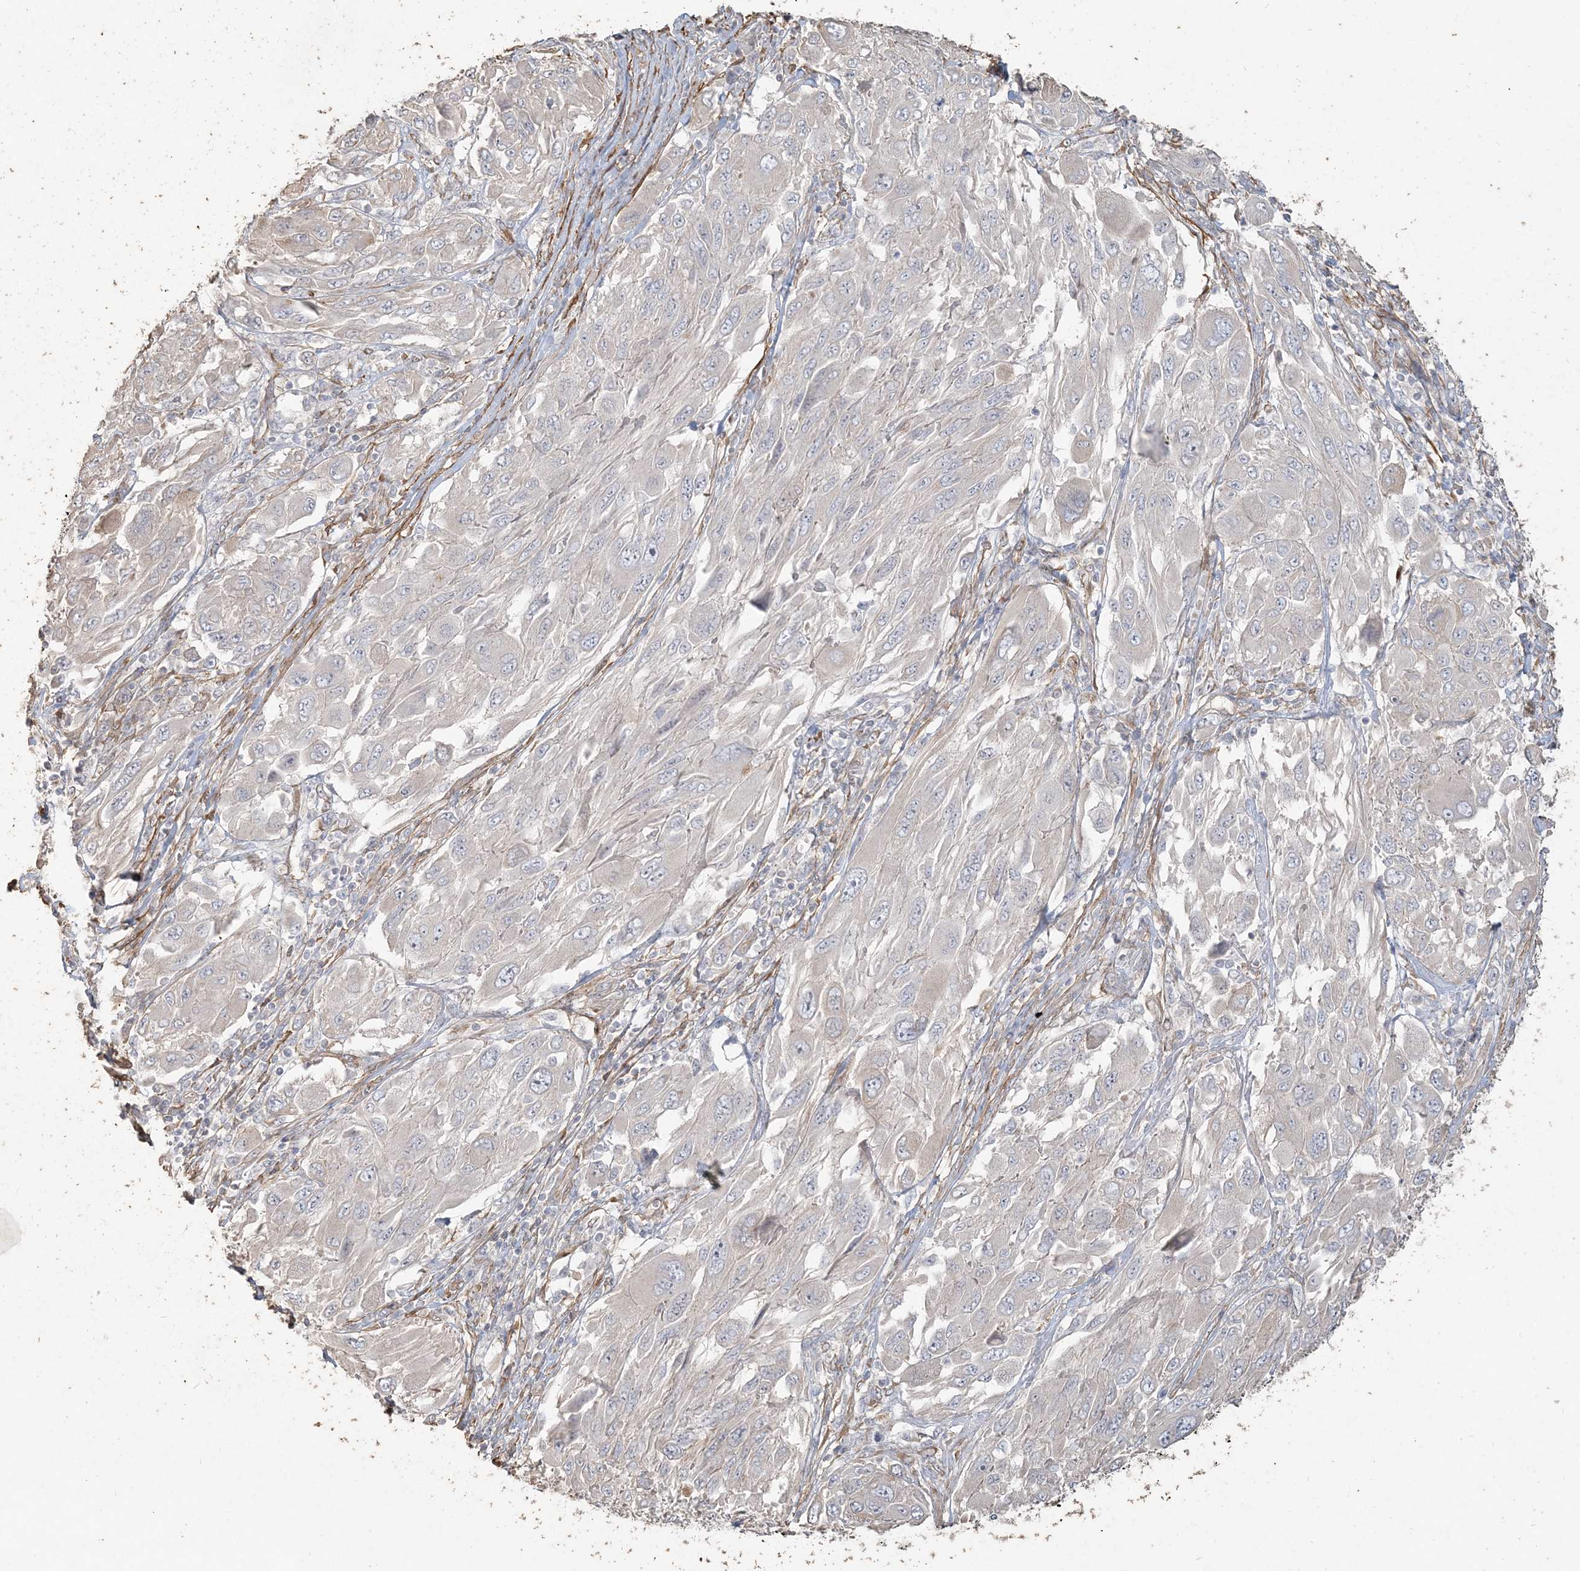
{"staining": {"intensity": "negative", "quantity": "none", "location": "none"}, "tissue": "melanoma", "cell_type": "Tumor cells", "image_type": "cancer", "snomed": [{"axis": "morphology", "description": "Malignant melanoma, NOS"}, {"axis": "topography", "description": "Skin"}], "caption": "Immunohistochemistry (IHC) of human malignant melanoma shows no positivity in tumor cells.", "gene": "RNF145", "patient": {"sex": "female", "age": 91}}